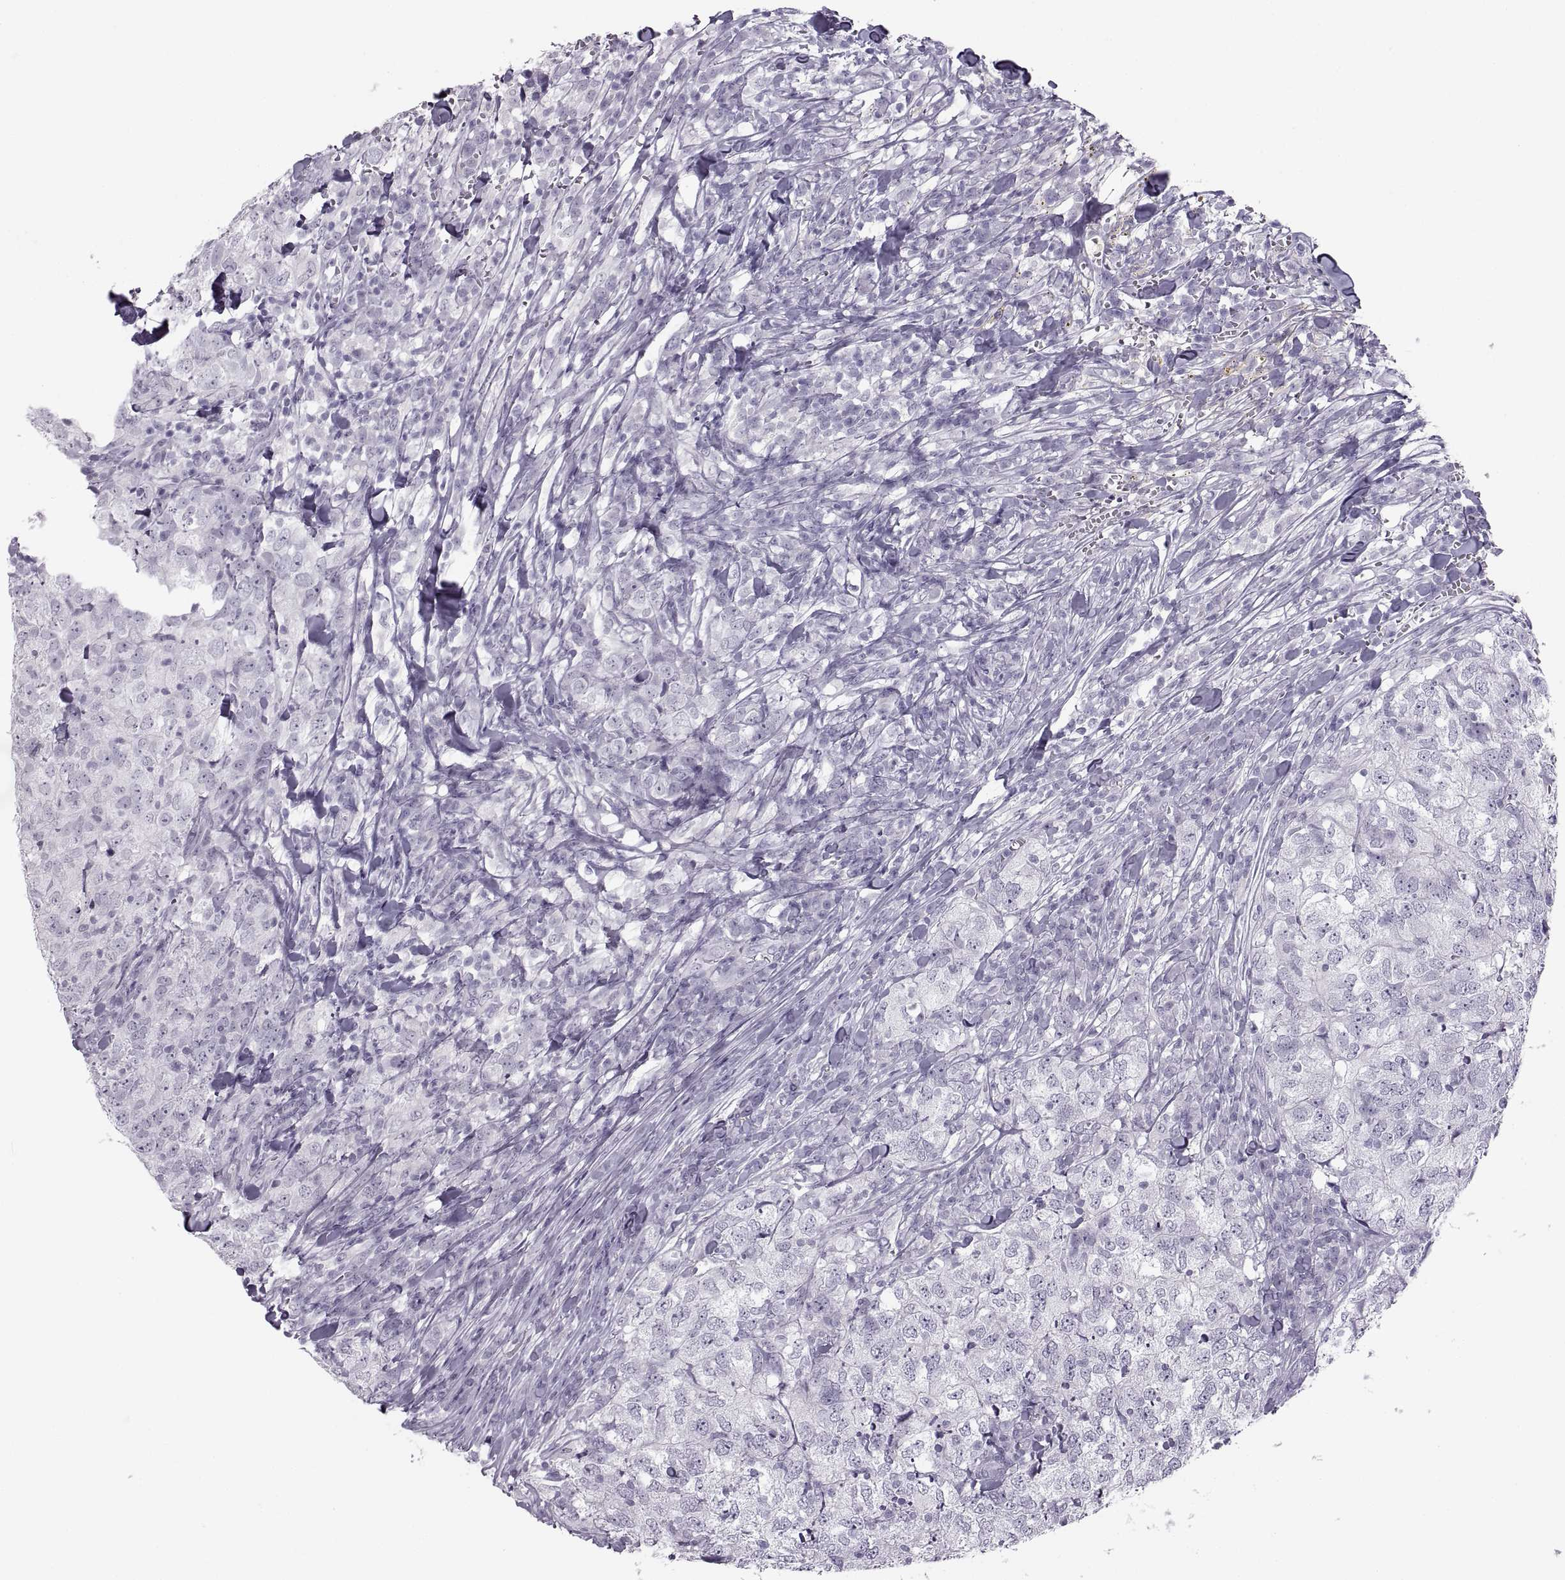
{"staining": {"intensity": "negative", "quantity": "none", "location": "none"}, "tissue": "breast cancer", "cell_type": "Tumor cells", "image_type": "cancer", "snomed": [{"axis": "morphology", "description": "Duct carcinoma"}, {"axis": "topography", "description": "Breast"}], "caption": "This image is of breast cancer stained with immunohistochemistry (IHC) to label a protein in brown with the nuclei are counter-stained blue. There is no staining in tumor cells. (DAB immunohistochemistry visualized using brightfield microscopy, high magnification).", "gene": "C3orf22", "patient": {"sex": "female", "age": 30}}